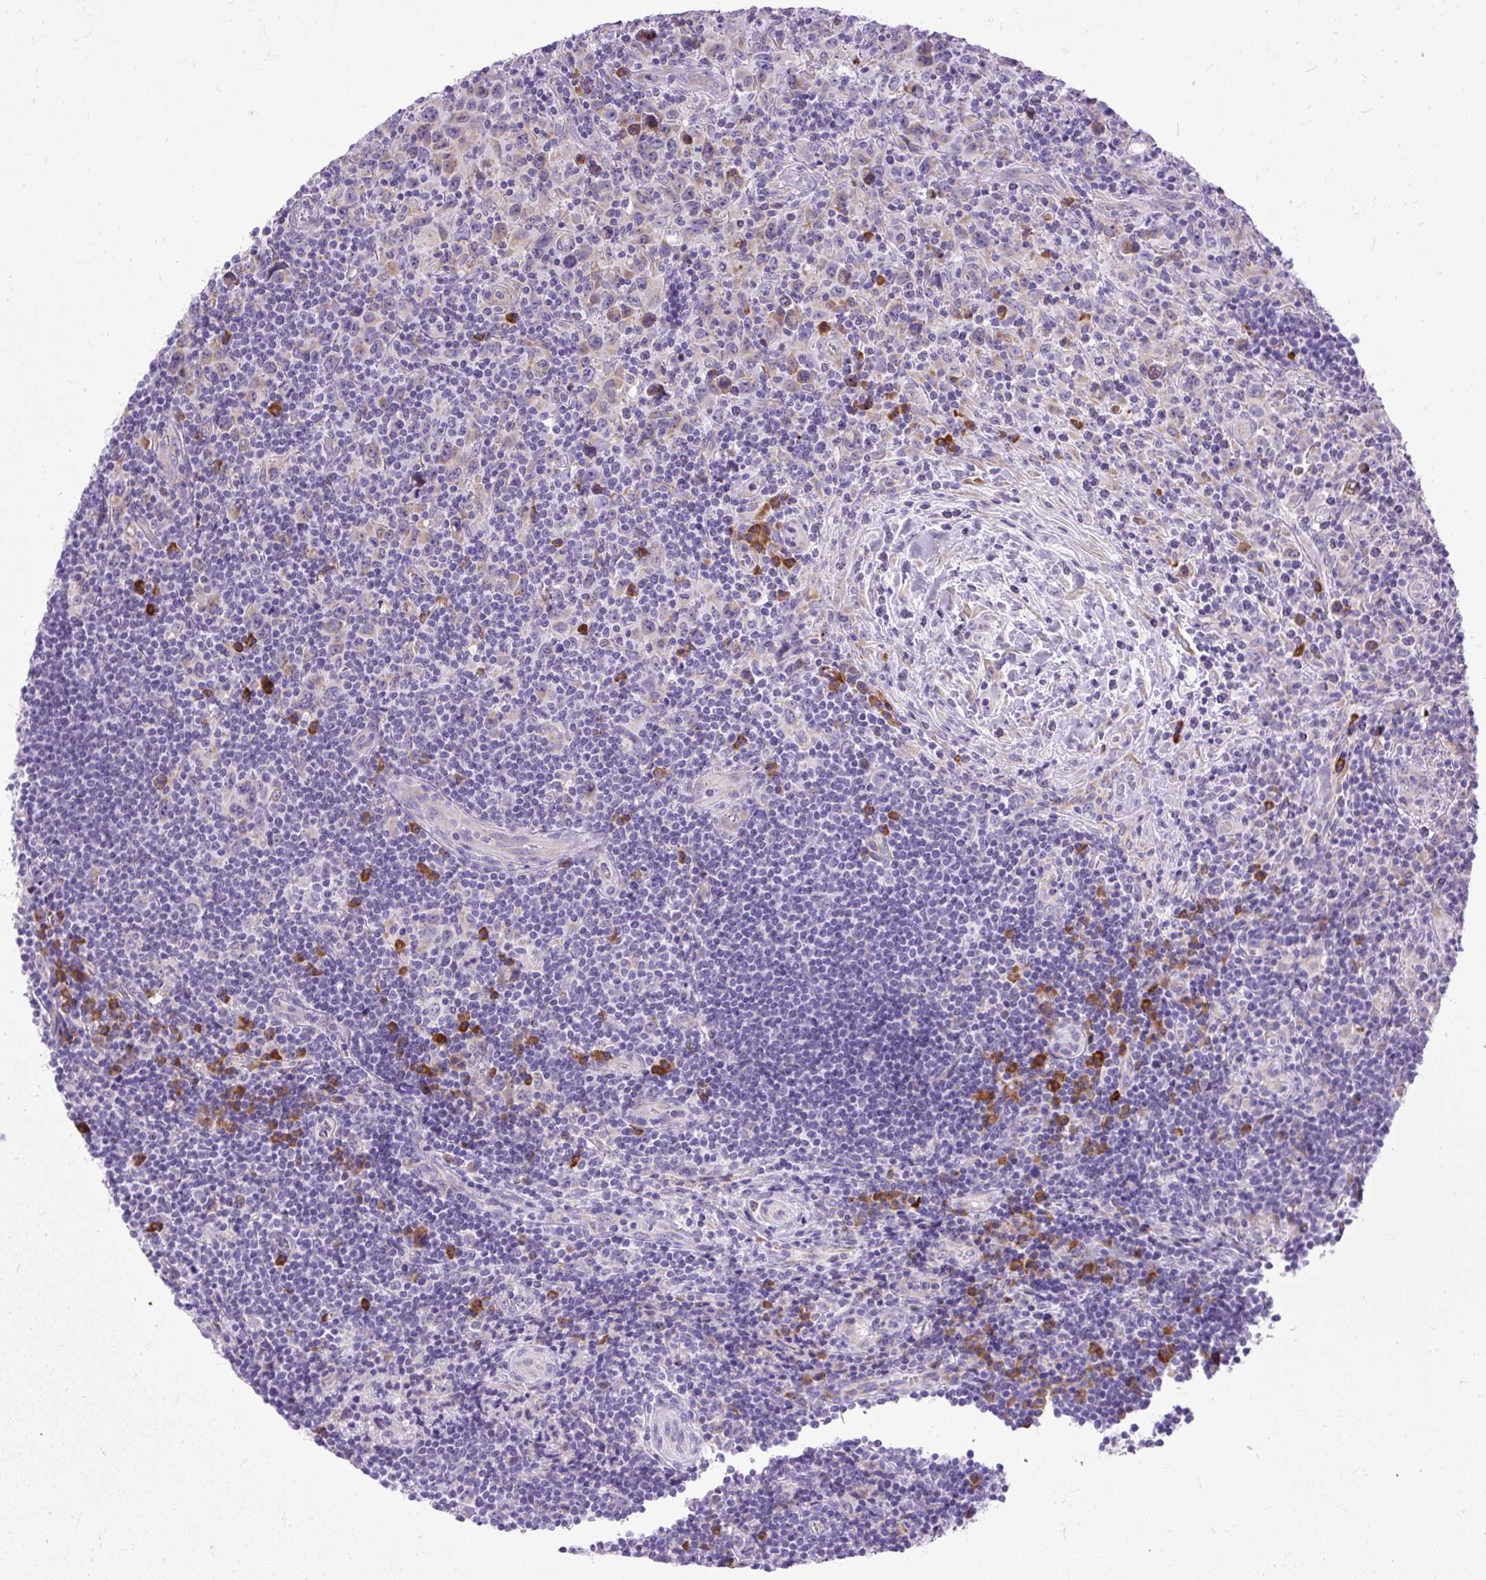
{"staining": {"intensity": "negative", "quantity": "none", "location": "none"}, "tissue": "lymphoma", "cell_type": "Tumor cells", "image_type": "cancer", "snomed": [{"axis": "morphology", "description": "Hodgkin's disease, NOS"}, {"axis": "topography", "description": "Lymph node"}], "caption": "The histopathology image shows no significant staining in tumor cells of lymphoma.", "gene": "SYBU", "patient": {"sex": "female", "age": 18}}